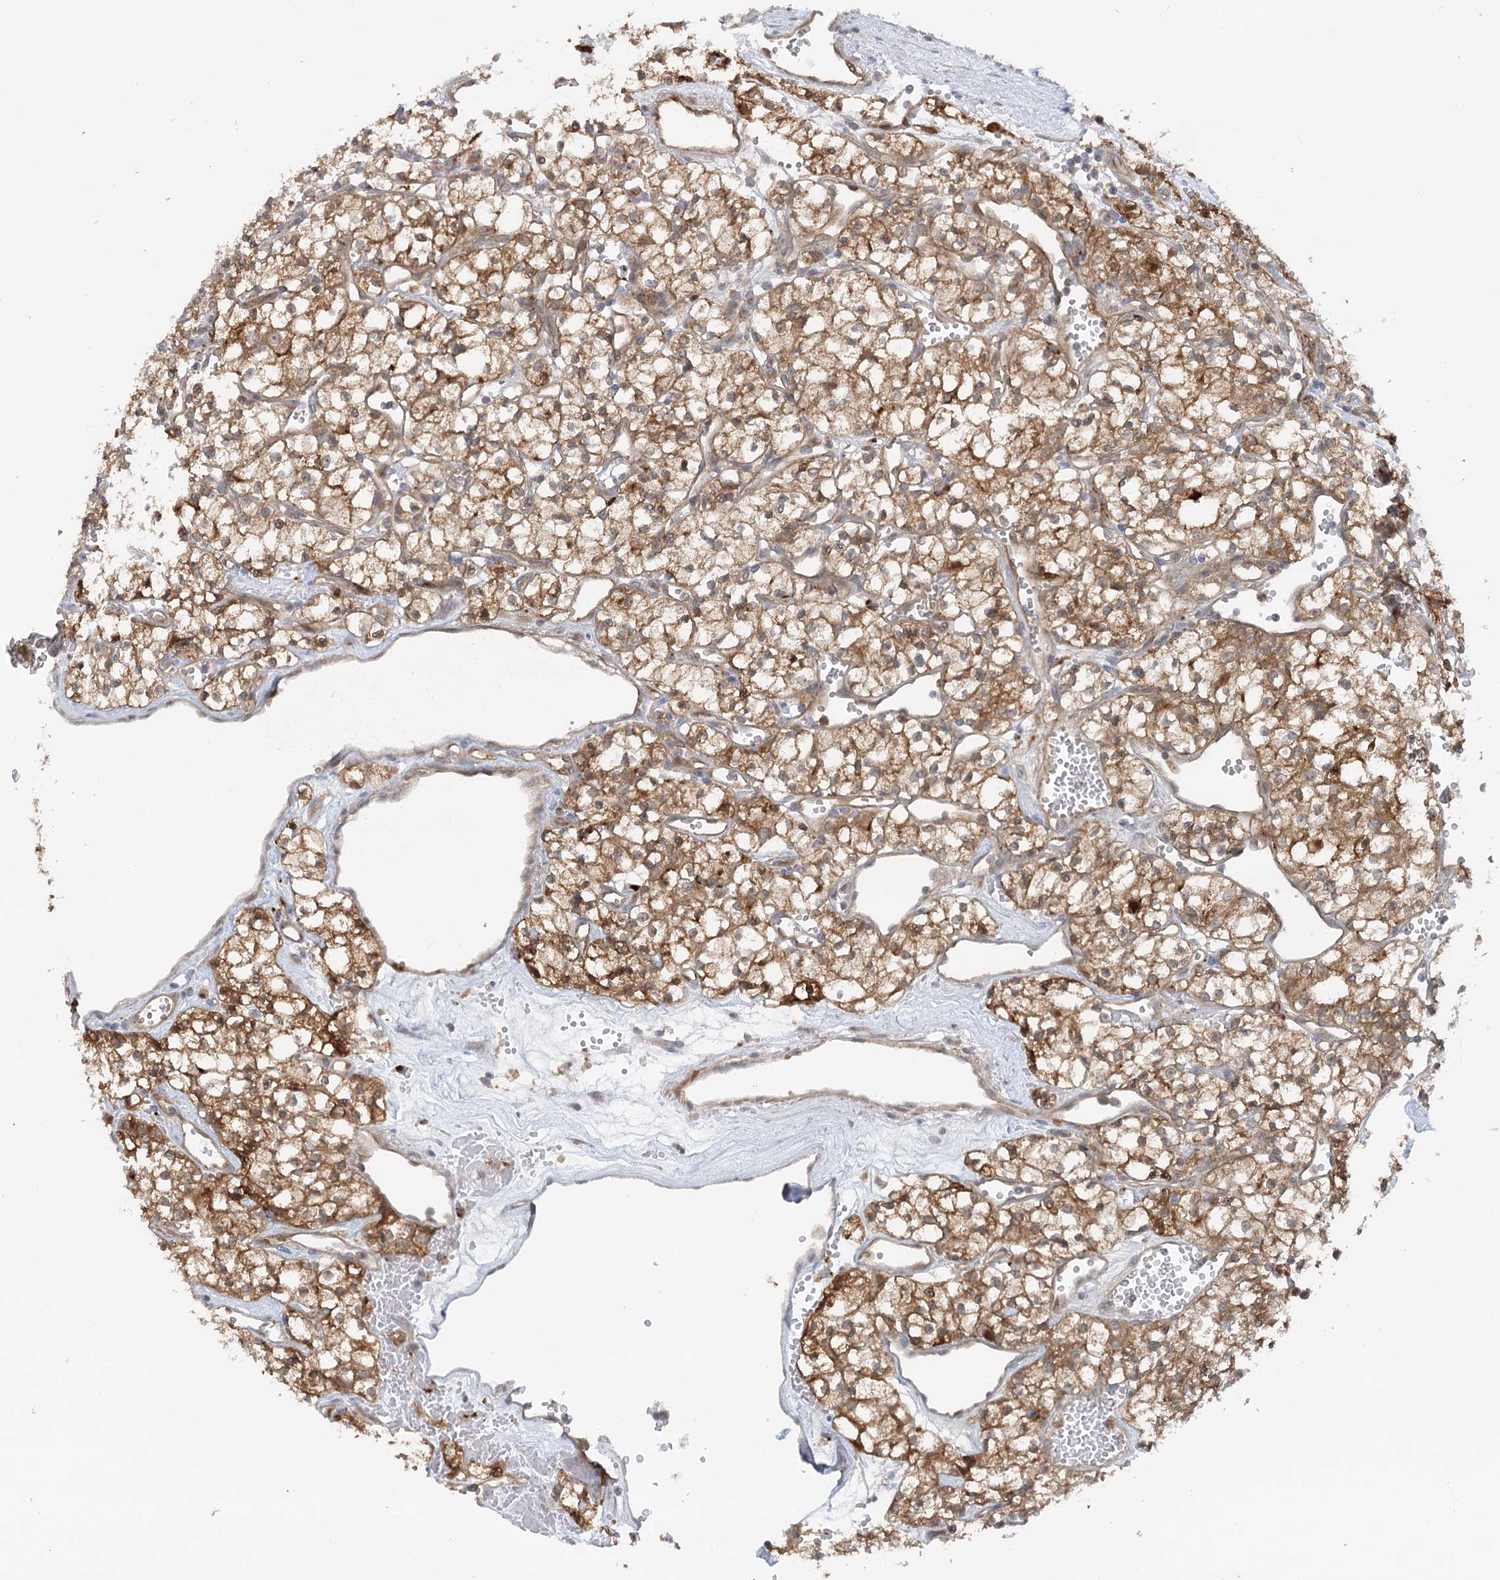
{"staining": {"intensity": "moderate", "quantity": ">75%", "location": "cytoplasmic/membranous"}, "tissue": "renal cancer", "cell_type": "Tumor cells", "image_type": "cancer", "snomed": [{"axis": "morphology", "description": "Adenocarcinoma, NOS"}, {"axis": "topography", "description": "Kidney"}], "caption": "The image exhibits a brown stain indicating the presence of a protein in the cytoplasmic/membranous of tumor cells in renal adenocarcinoma.", "gene": "GBE1", "patient": {"sex": "male", "age": 59}}